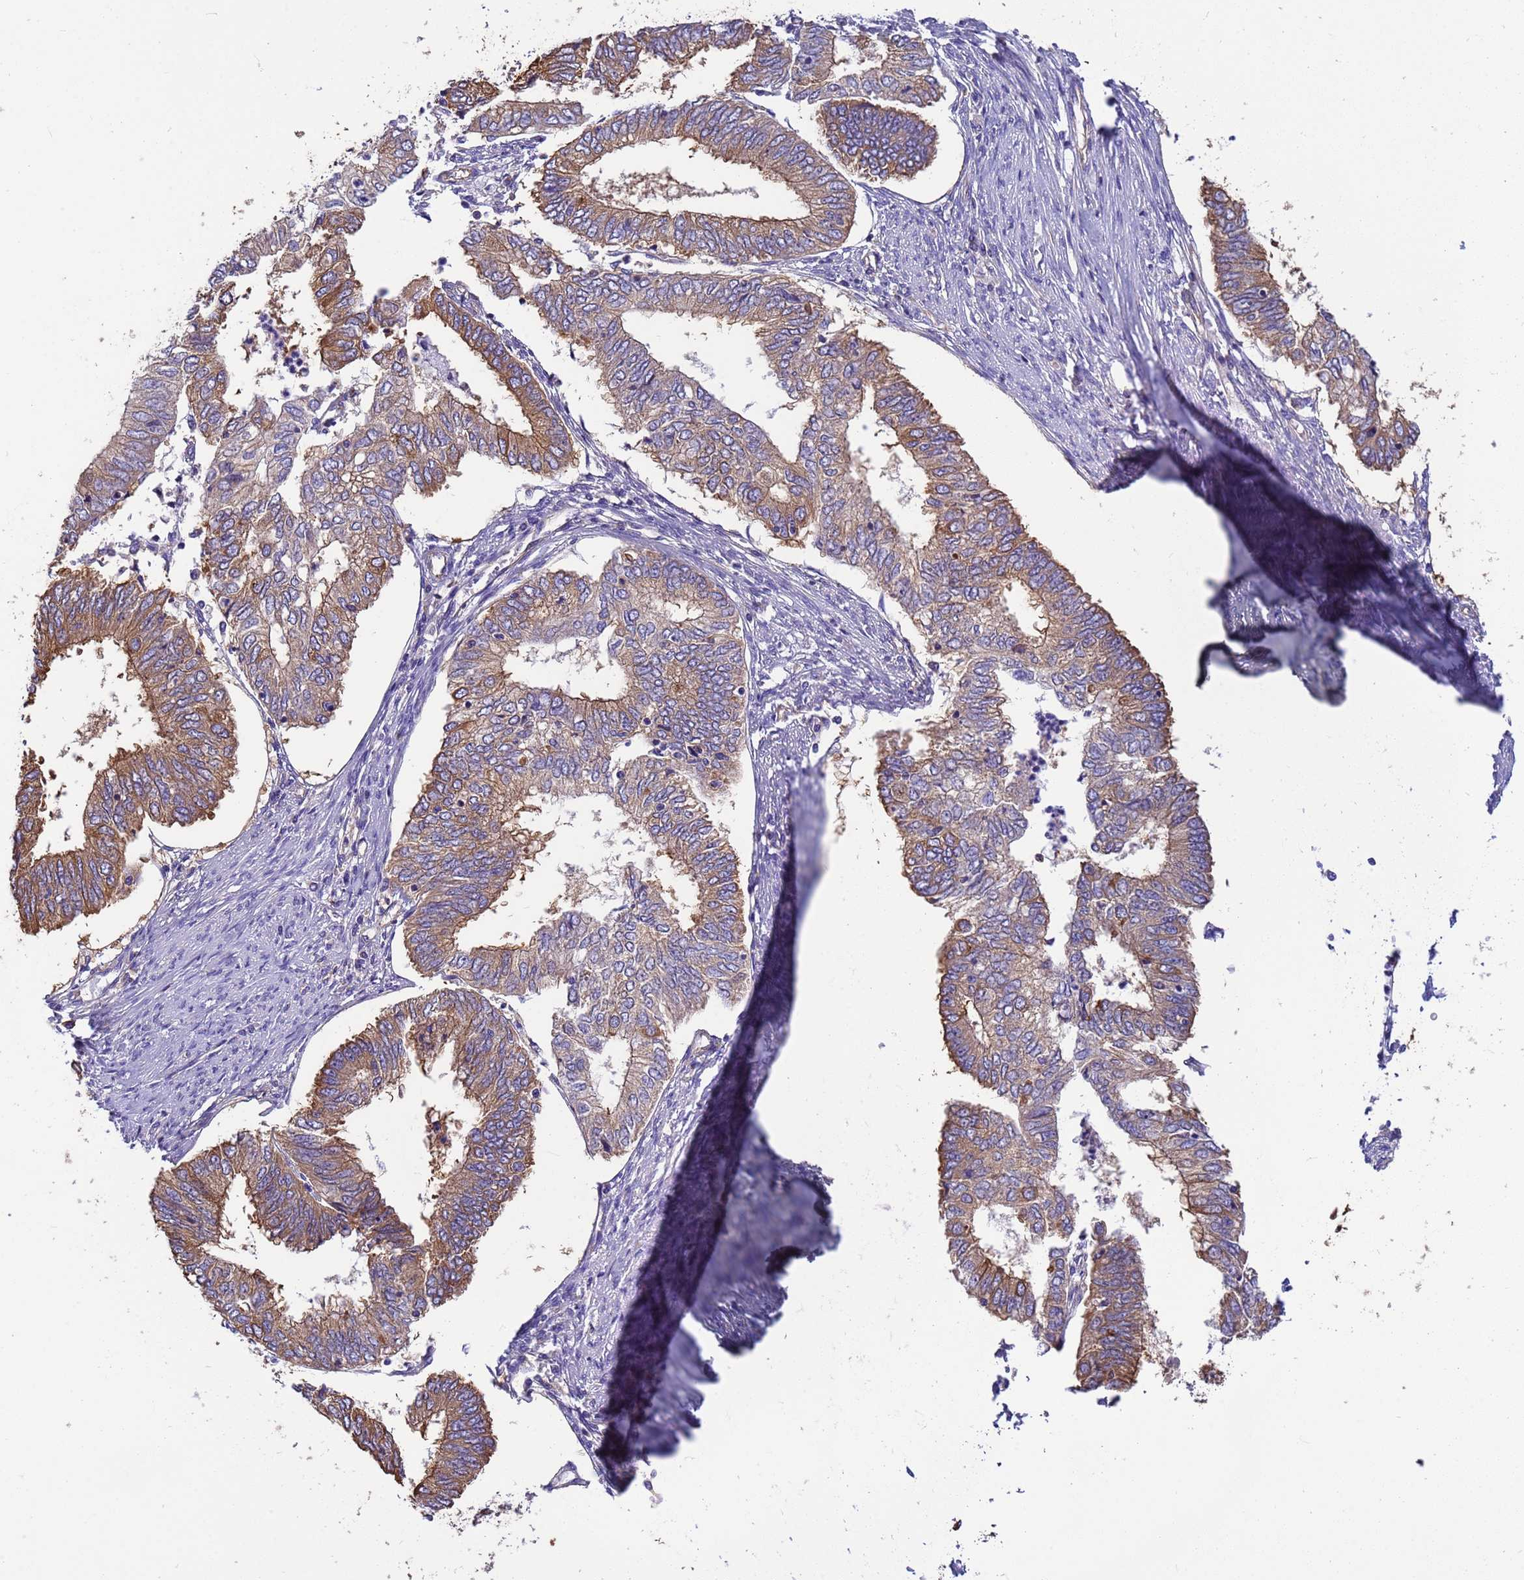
{"staining": {"intensity": "moderate", "quantity": ">75%", "location": "cytoplasmic/membranous"}, "tissue": "endometrial cancer", "cell_type": "Tumor cells", "image_type": "cancer", "snomed": [{"axis": "morphology", "description": "Adenocarcinoma, NOS"}, {"axis": "topography", "description": "Endometrium"}], "caption": "Protein staining shows moderate cytoplasmic/membranous expression in approximately >75% of tumor cells in endometrial cancer. The staining is performed using DAB (3,3'-diaminobenzidine) brown chromogen to label protein expression. The nuclei are counter-stained blue using hematoxylin.", "gene": "TUBB1", "patient": {"sex": "female", "age": 68}}